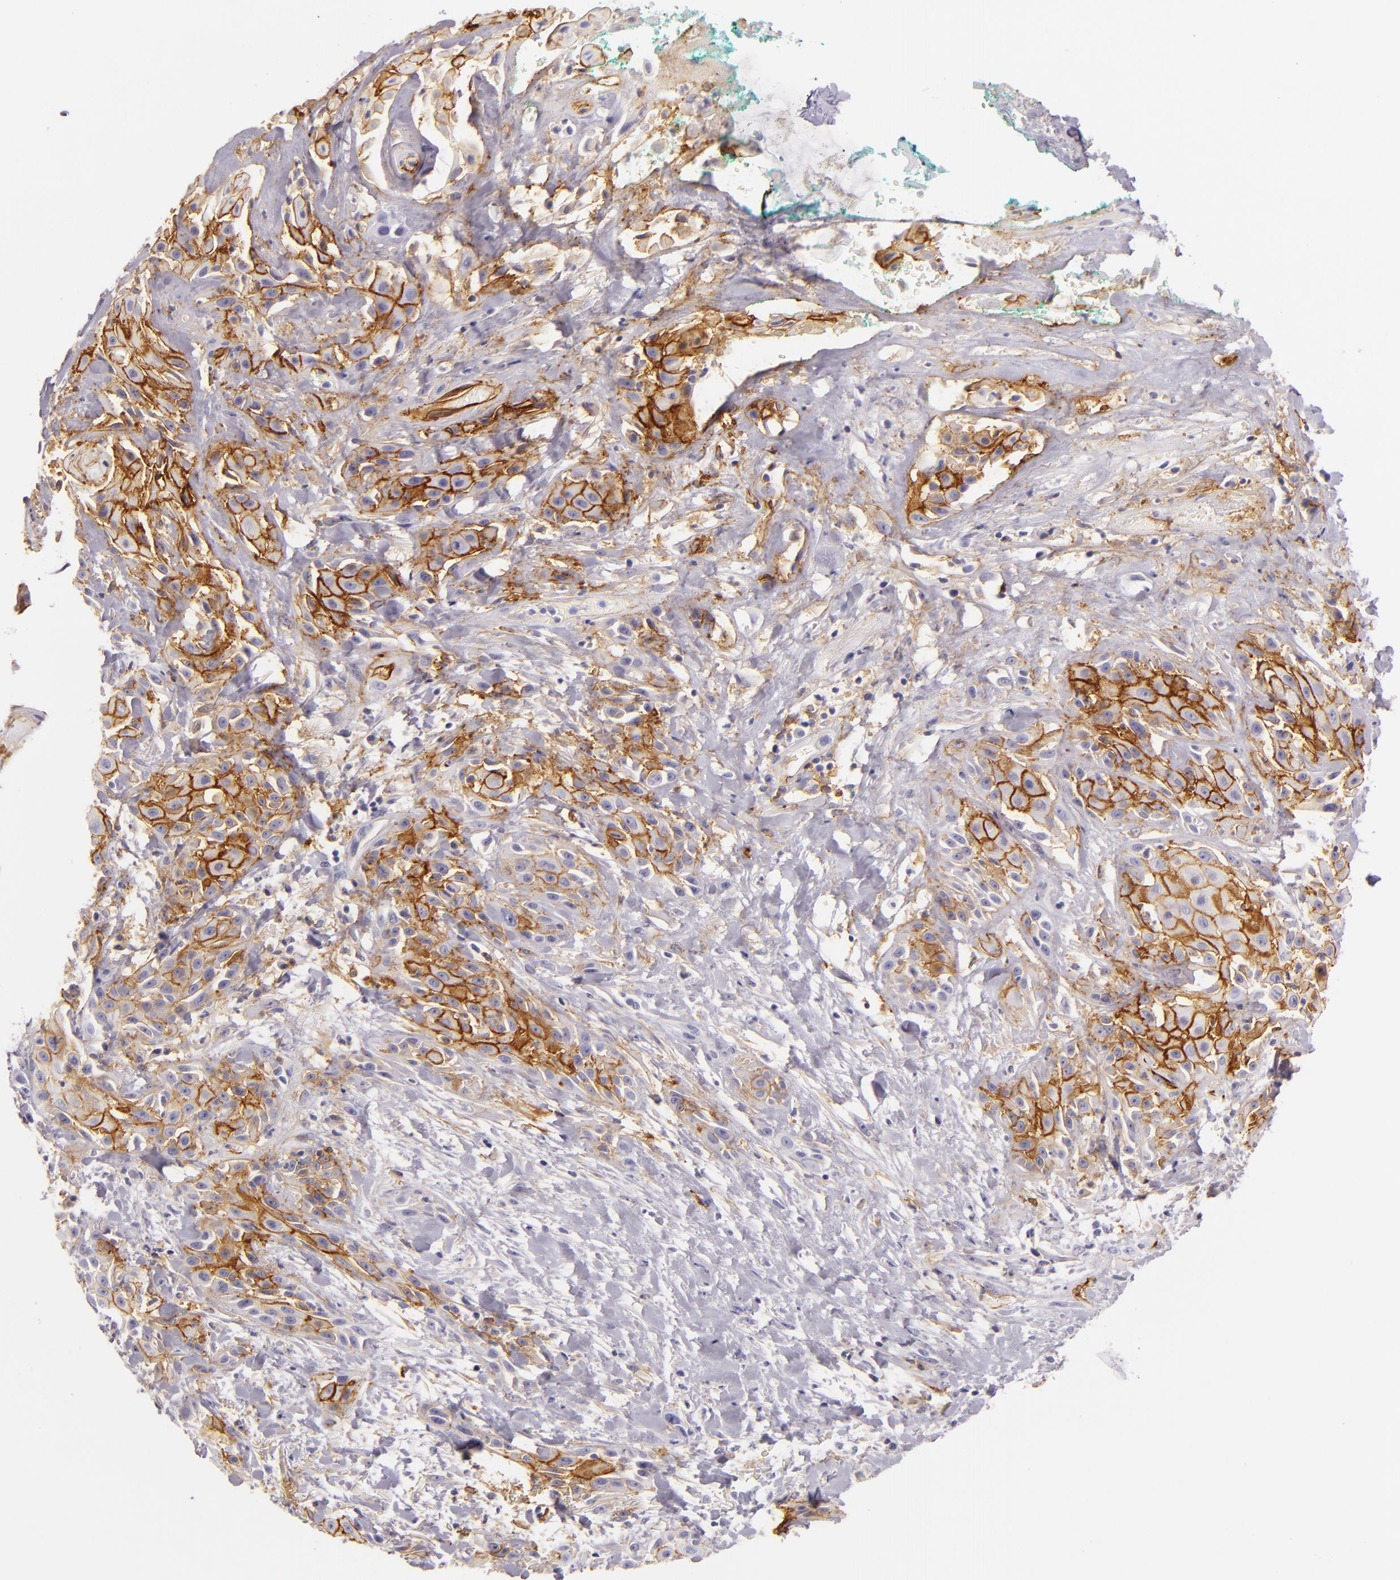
{"staining": {"intensity": "moderate", "quantity": "25%-75%", "location": "cytoplasmic/membranous"}, "tissue": "skin cancer", "cell_type": "Tumor cells", "image_type": "cancer", "snomed": [{"axis": "morphology", "description": "Squamous cell carcinoma, NOS"}, {"axis": "topography", "description": "Skin"}, {"axis": "topography", "description": "Anal"}], "caption": "Protein analysis of skin cancer (squamous cell carcinoma) tissue reveals moderate cytoplasmic/membranous positivity in approximately 25%-75% of tumor cells.", "gene": "ICAM1", "patient": {"sex": "male", "age": 64}}